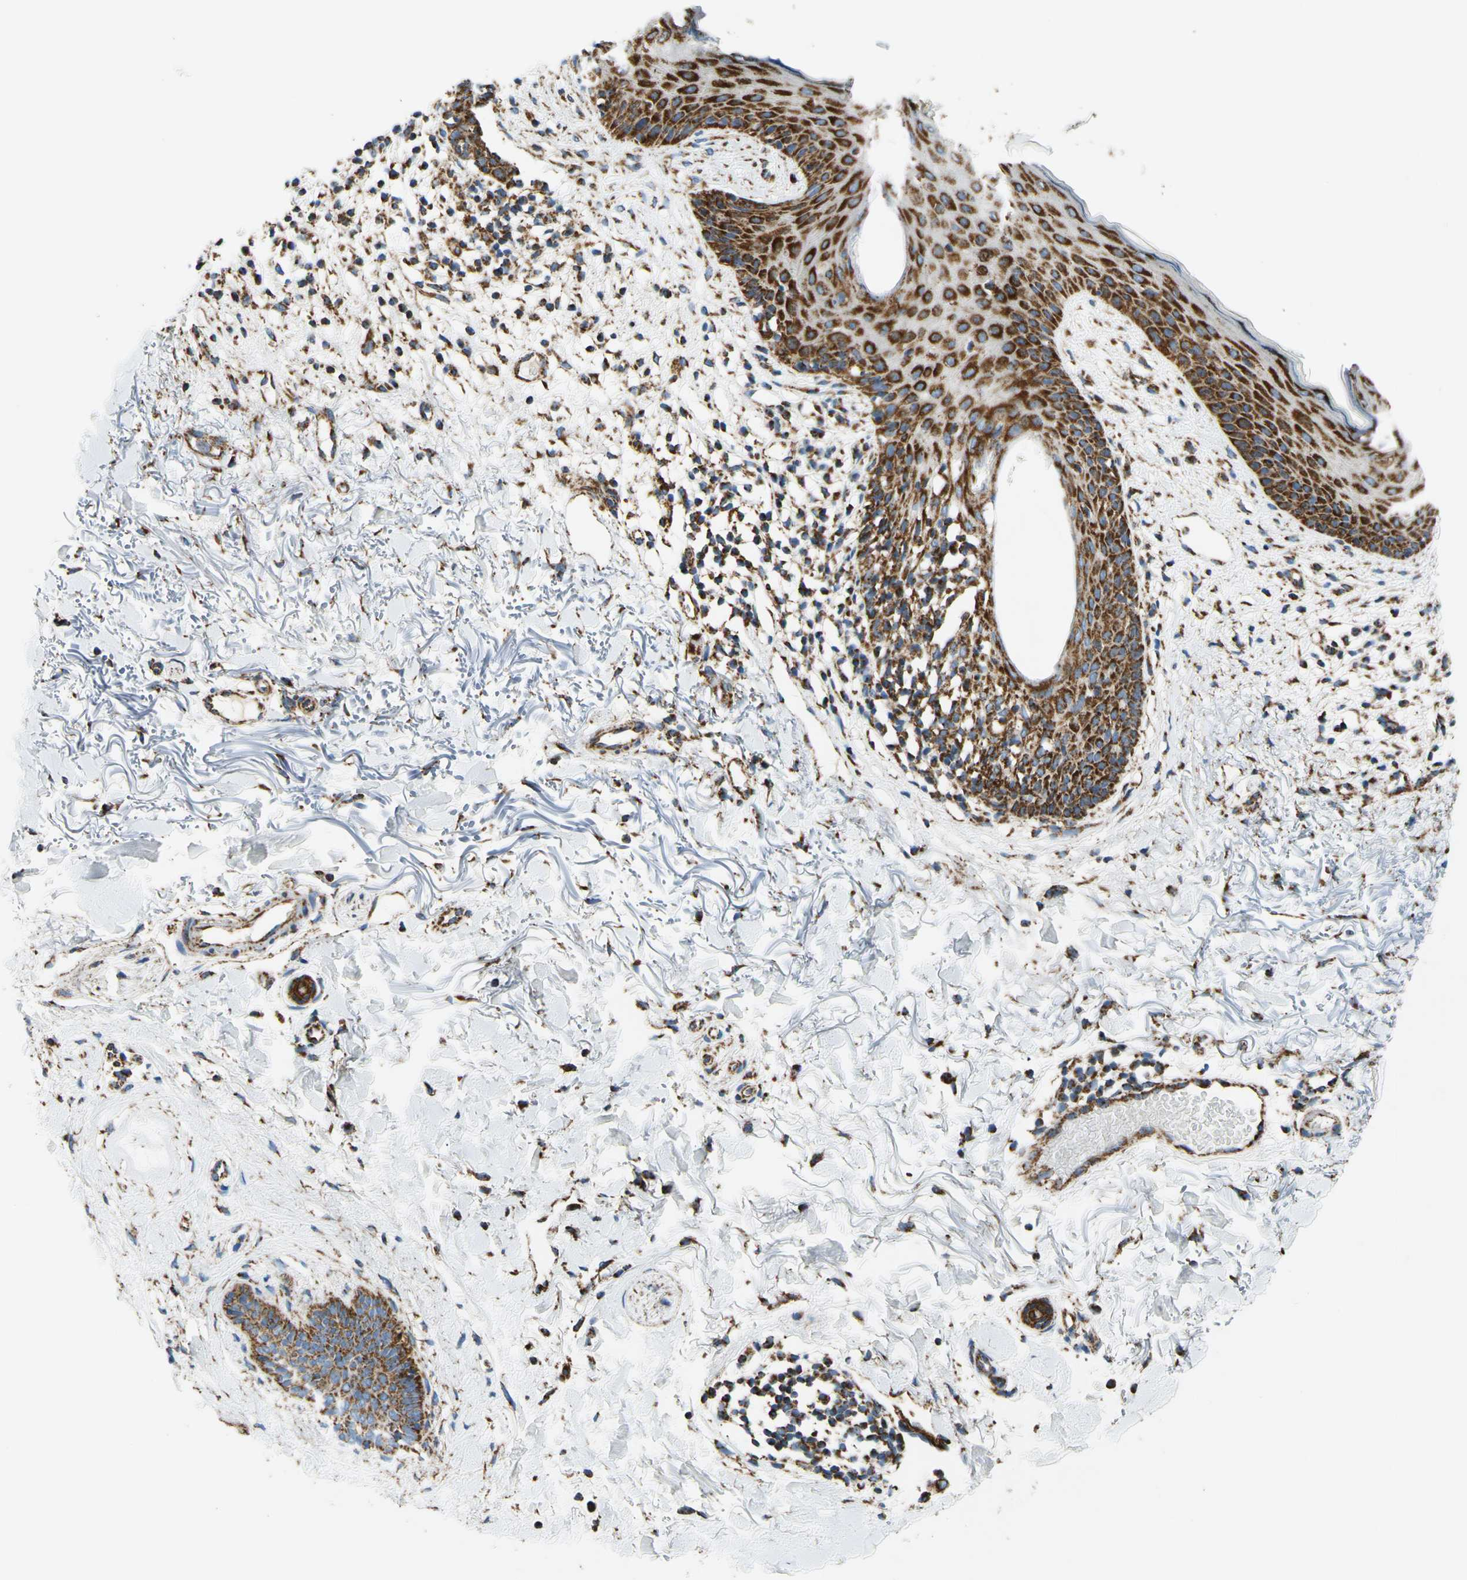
{"staining": {"intensity": "strong", "quantity": ">75%", "location": "cytoplasmic/membranous"}, "tissue": "skin cancer", "cell_type": "Tumor cells", "image_type": "cancer", "snomed": [{"axis": "morphology", "description": "Basal cell carcinoma"}, {"axis": "topography", "description": "Skin"}], "caption": "A high-resolution histopathology image shows immunohistochemistry (IHC) staining of basal cell carcinoma (skin), which demonstrates strong cytoplasmic/membranous staining in approximately >75% of tumor cells.", "gene": "MAVS", "patient": {"sex": "female", "age": 70}}